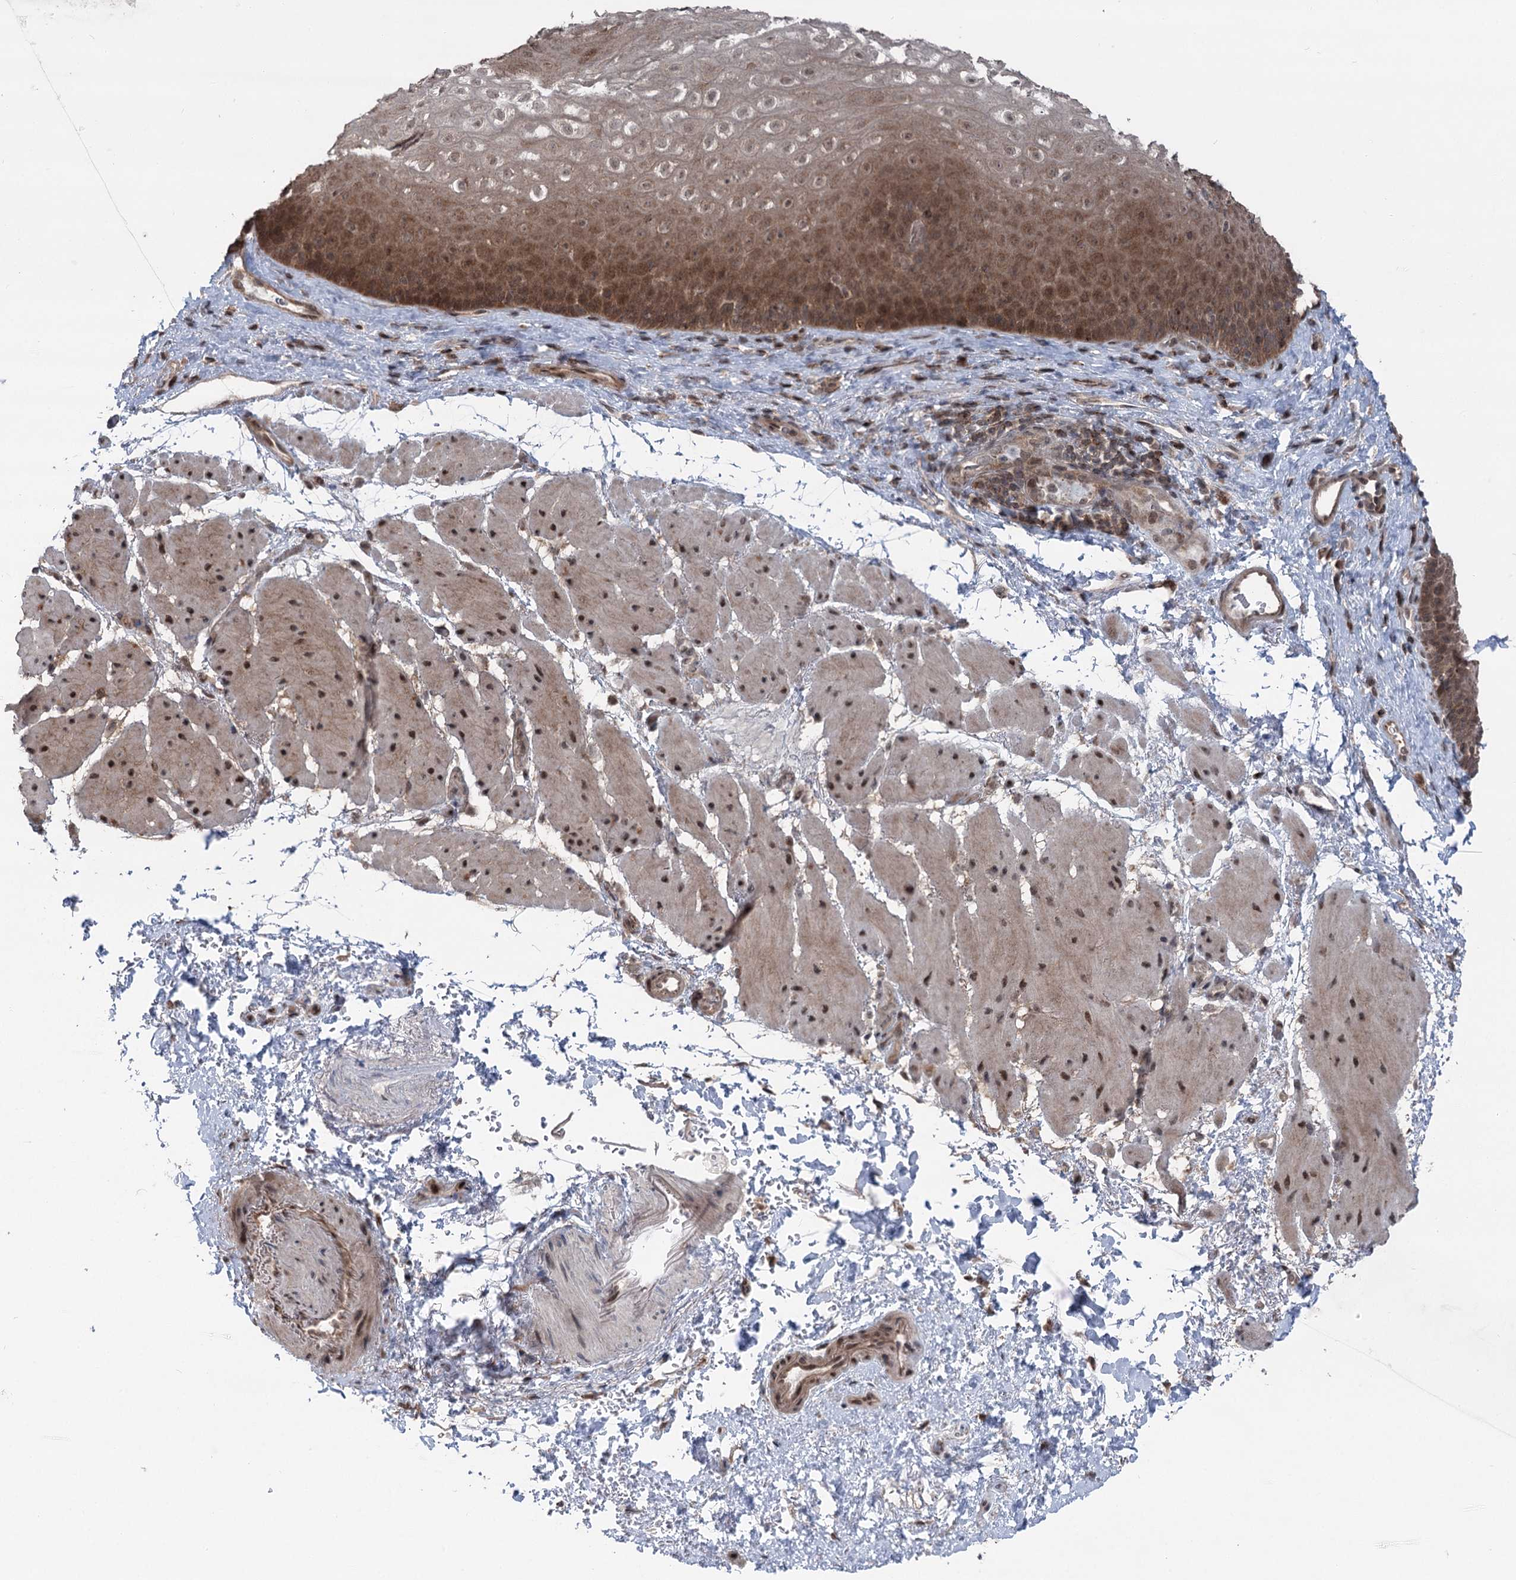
{"staining": {"intensity": "moderate", "quantity": ">75%", "location": "cytoplasmic/membranous,nuclear"}, "tissue": "esophagus", "cell_type": "Squamous epithelial cells", "image_type": "normal", "snomed": [{"axis": "morphology", "description": "Normal tissue, NOS"}, {"axis": "topography", "description": "Esophagus"}], "caption": "Protein staining of normal esophagus exhibits moderate cytoplasmic/membranous,nuclear expression in approximately >75% of squamous epithelial cells.", "gene": "CCSER2", "patient": {"sex": "female", "age": 66}}